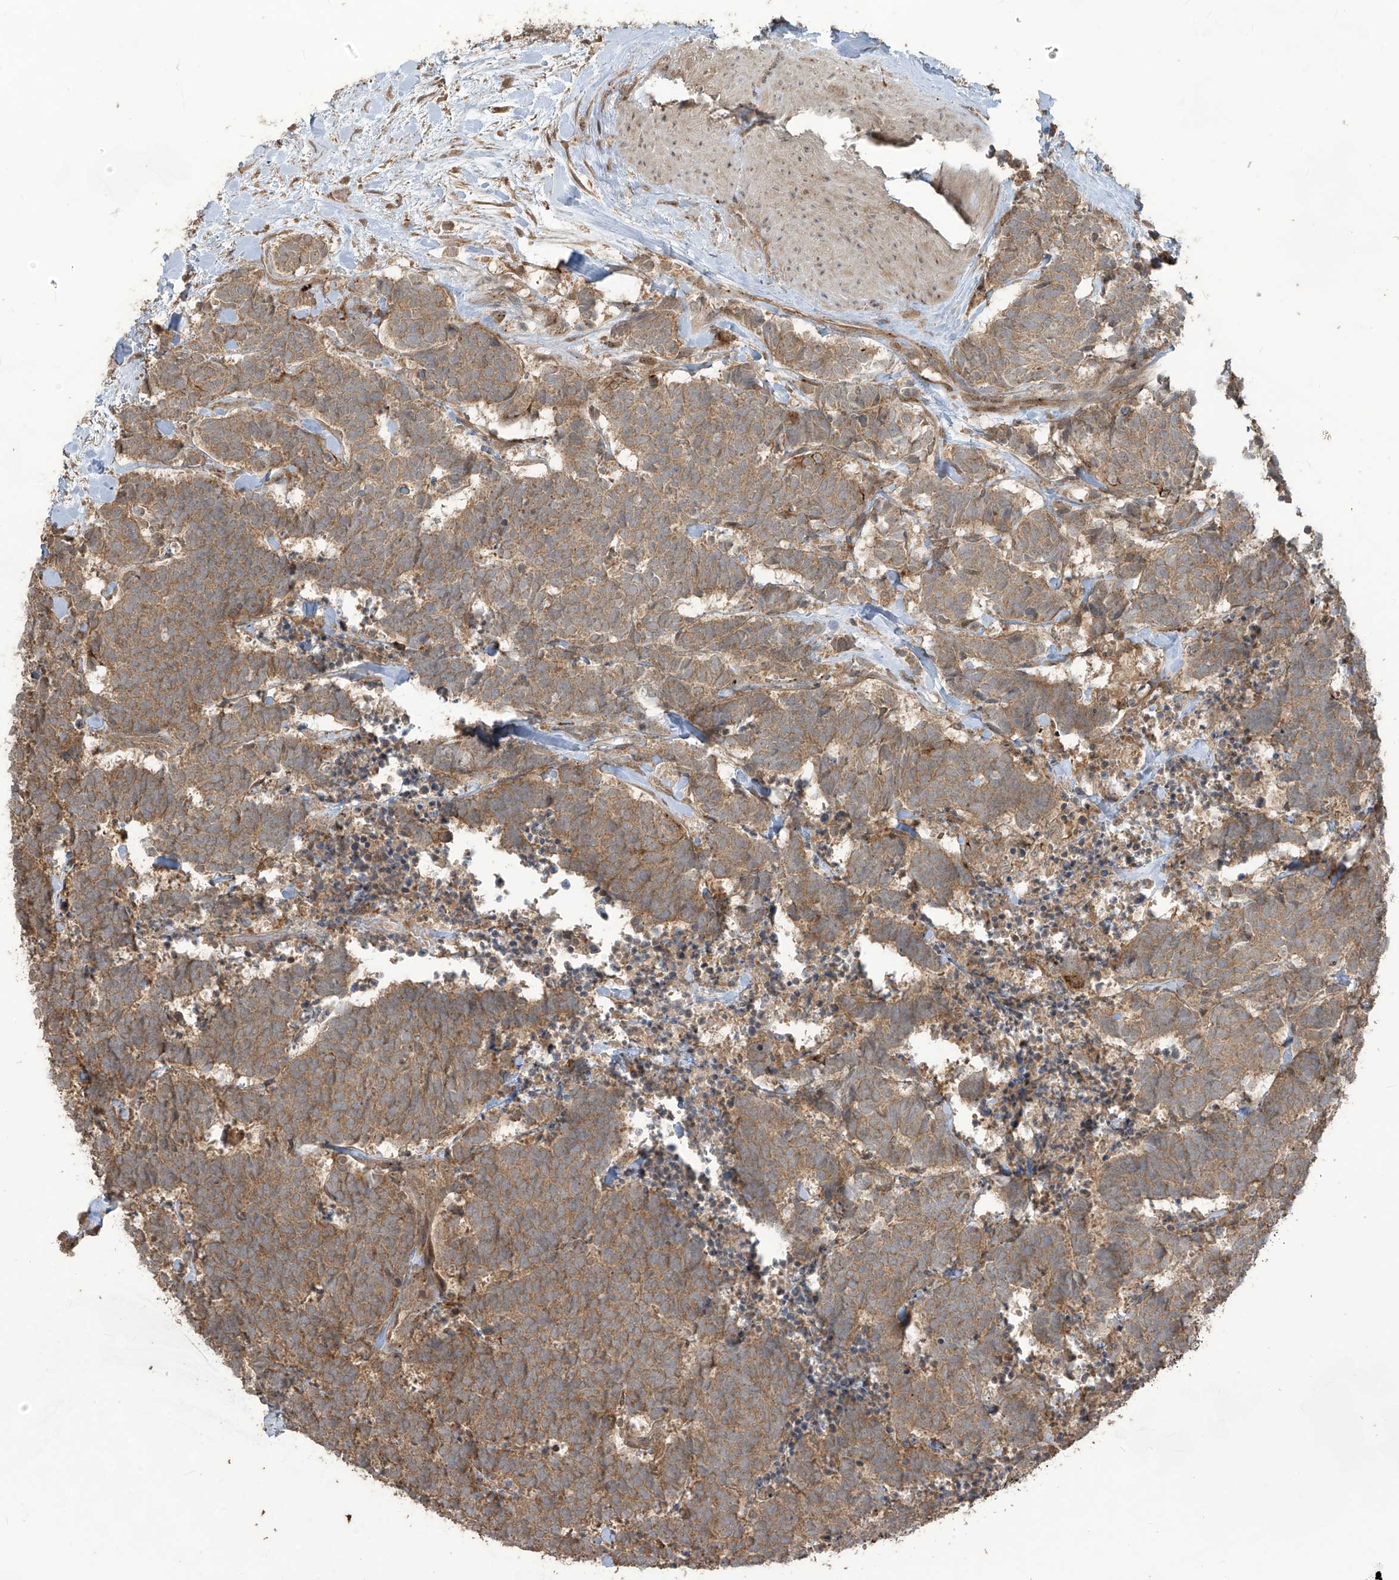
{"staining": {"intensity": "moderate", "quantity": ">75%", "location": "cytoplasmic/membranous"}, "tissue": "carcinoid", "cell_type": "Tumor cells", "image_type": "cancer", "snomed": [{"axis": "morphology", "description": "Carcinoma, NOS"}, {"axis": "morphology", "description": "Carcinoid, malignant, NOS"}, {"axis": "topography", "description": "Urinary bladder"}], "caption": "Moderate cytoplasmic/membranous protein staining is seen in about >75% of tumor cells in carcinoid.", "gene": "CARF", "patient": {"sex": "male", "age": 57}}